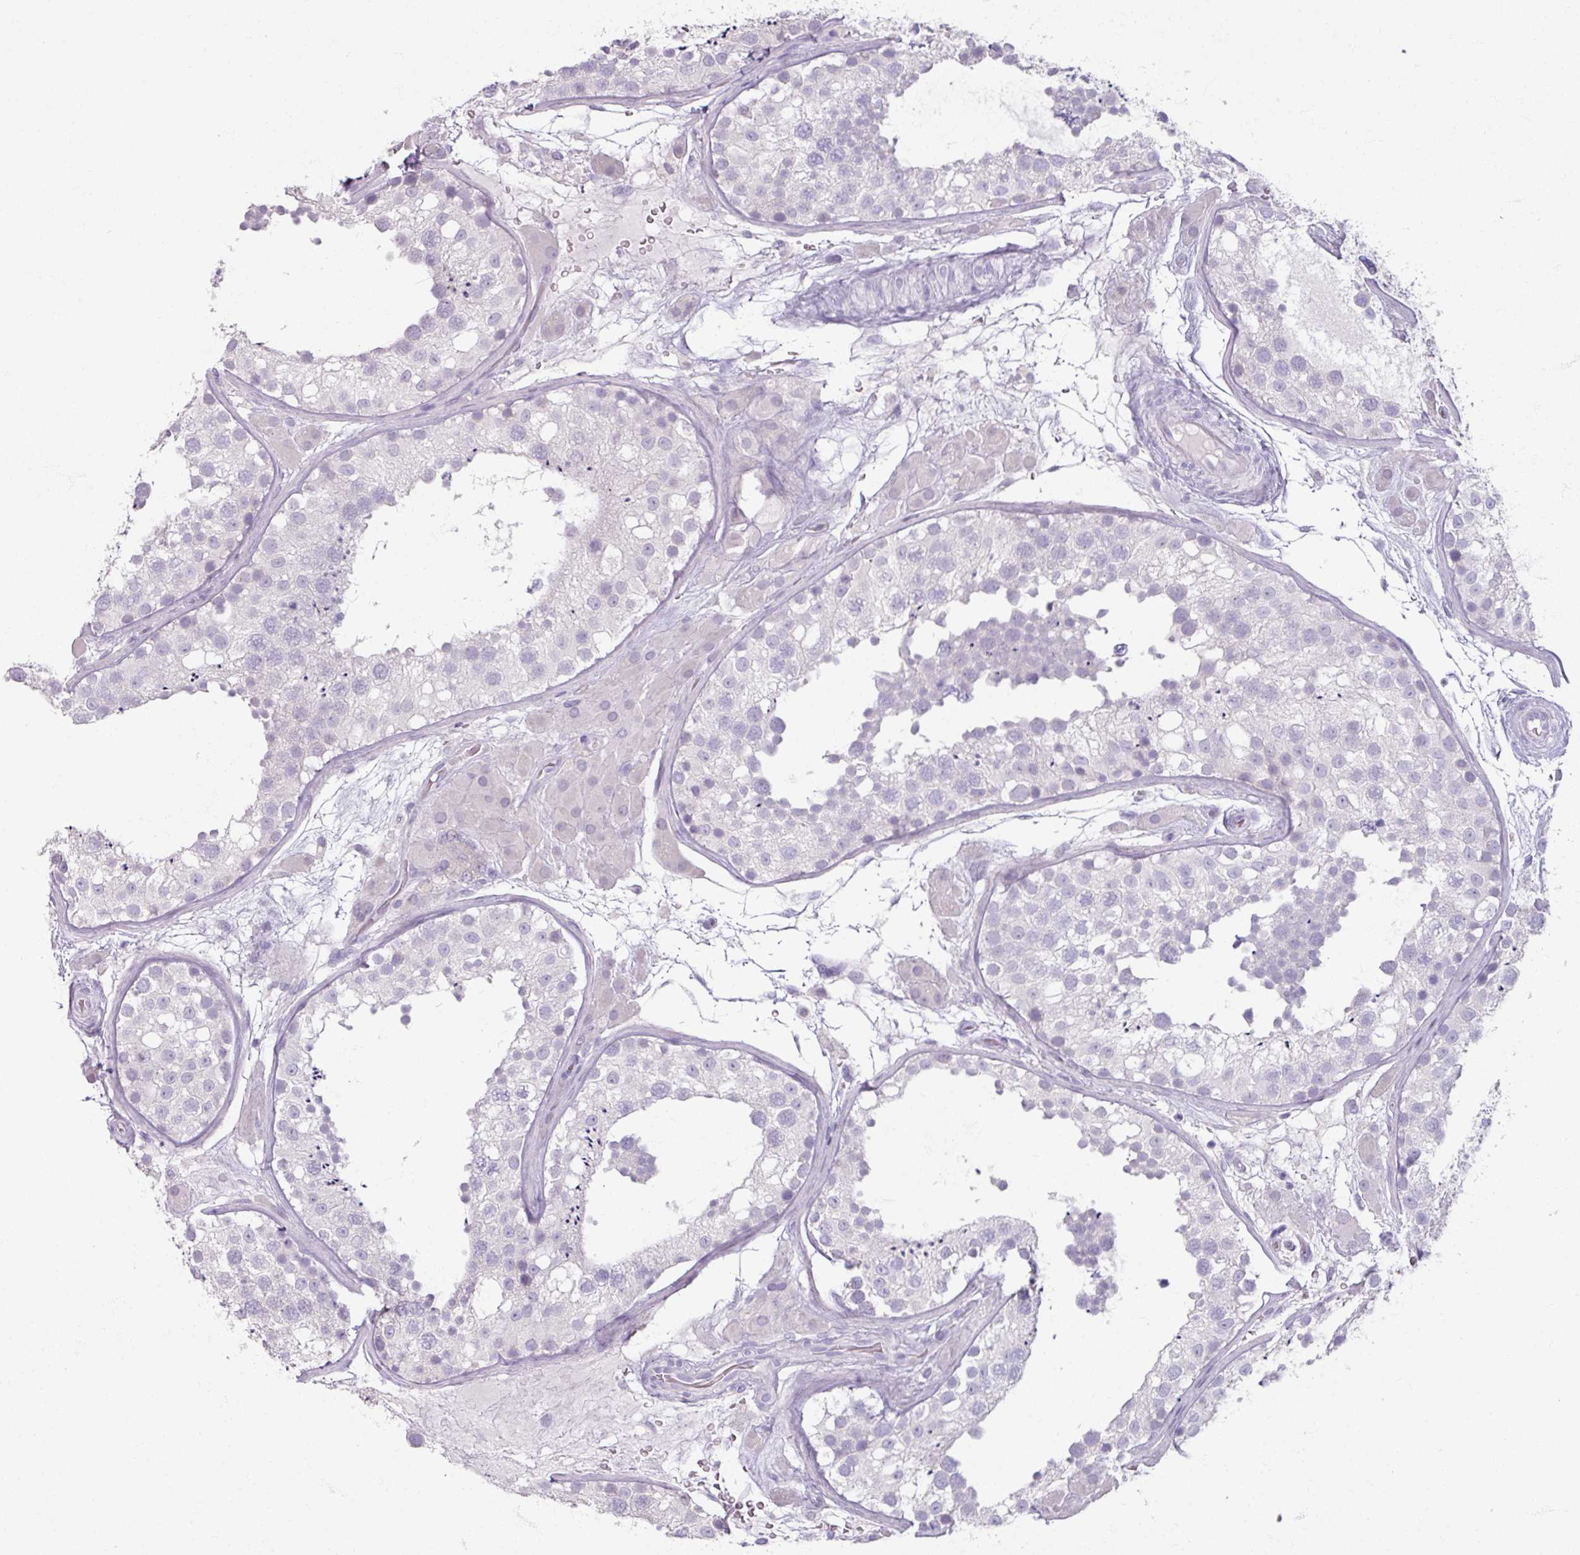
{"staining": {"intensity": "negative", "quantity": "none", "location": "none"}, "tissue": "testis", "cell_type": "Cells in seminiferous ducts", "image_type": "normal", "snomed": [{"axis": "morphology", "description": "Normal tissue, NOS"}, {"axis": "topography", "description": "Testis"}], "caption": "A high-resolution histopathology image shows immunohistochemistry (IHC) staining of unremarkable testis, which displays no significant expression in cells in seminiferous ducts.", "gene": "SLC27A5", "patient": {"sex": "male", "age": 26}}